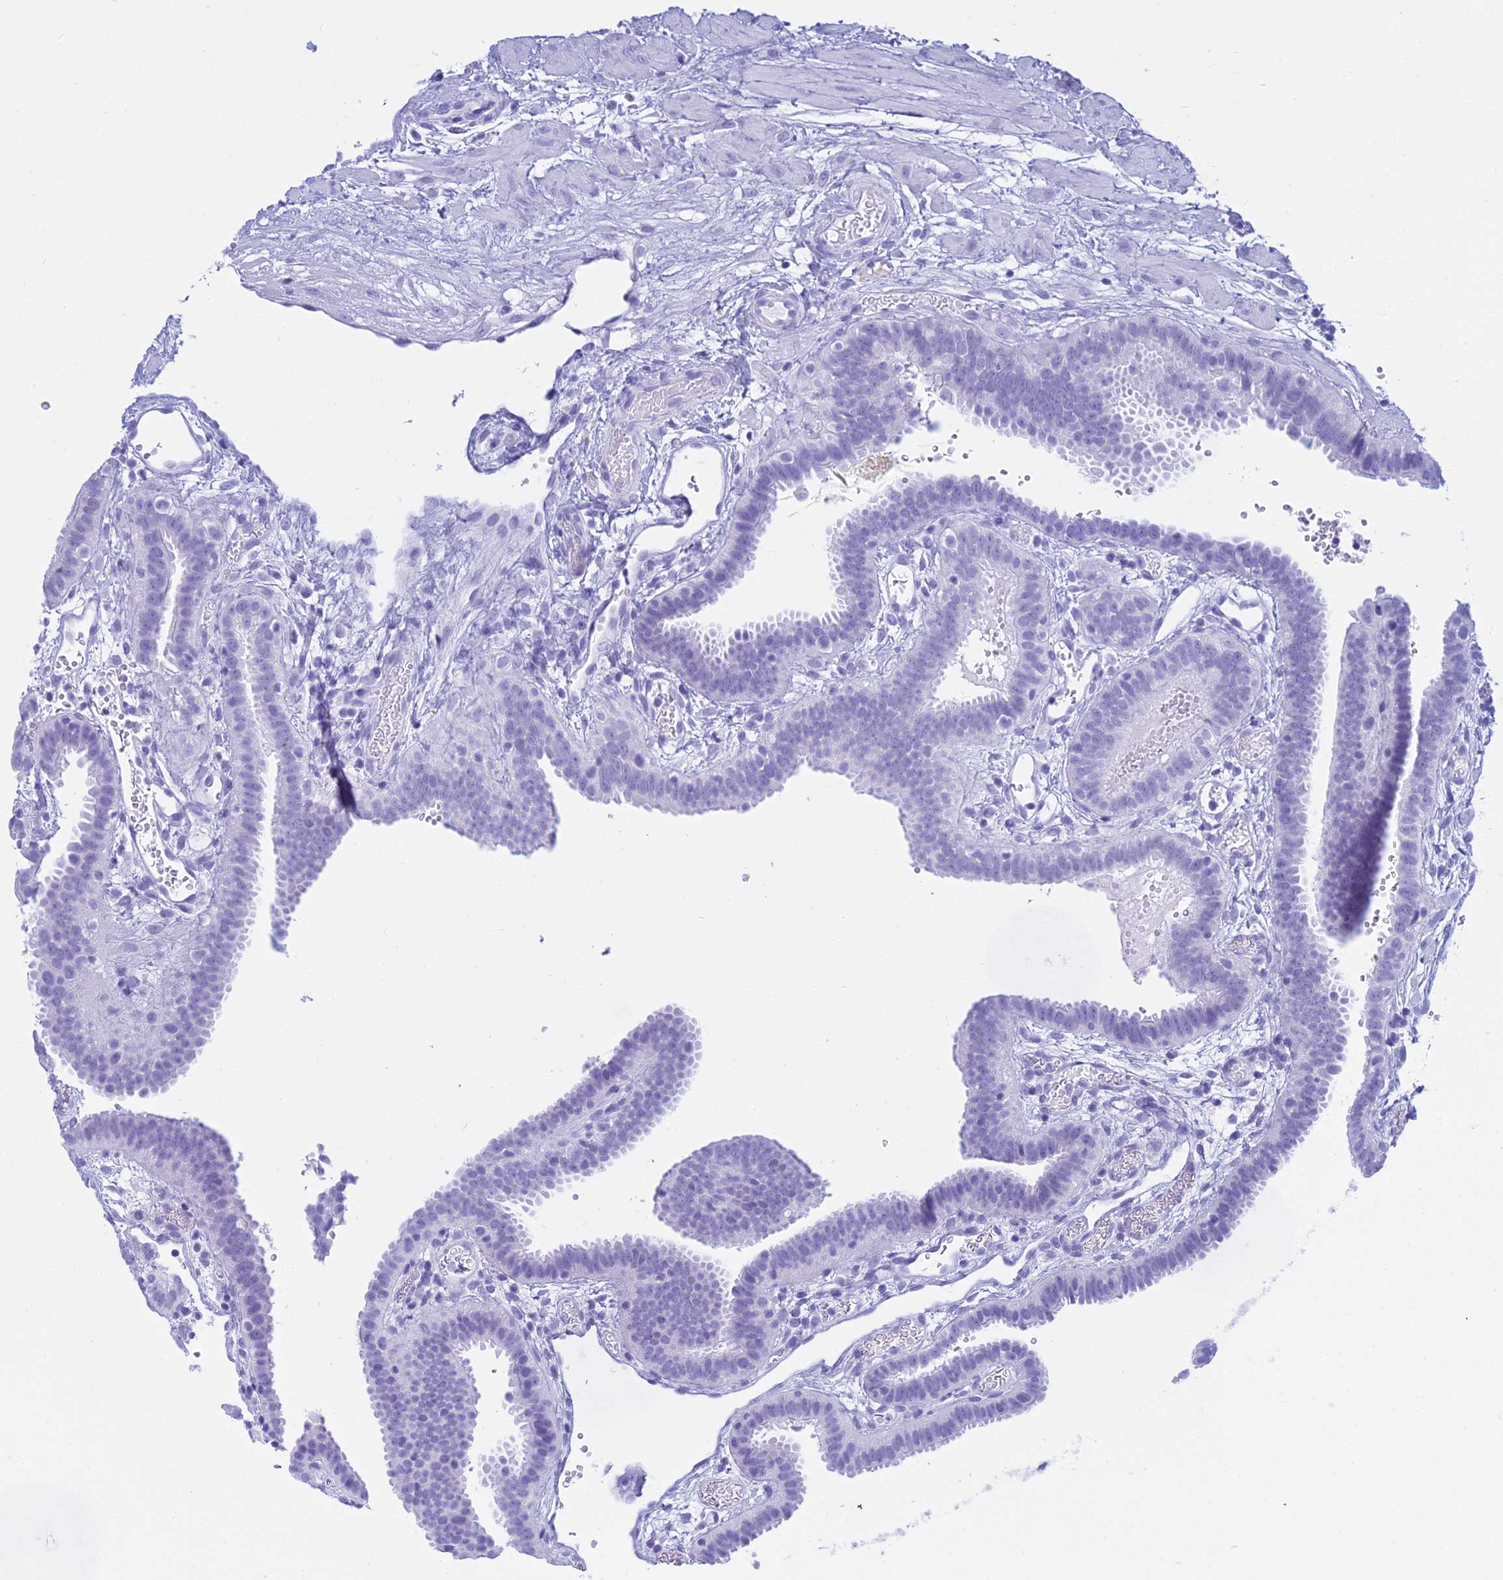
{"staining": {"intensity": "negative", "quantity": "none", "location": "none"}, "tissue": "fallopian tube", "cell_type": "Glandular cells", "image_type": "normal", "snomed": [{"axis": "morphology", "description": "Normal tissue, NOS"}, {"axis": "topography", "description": "Fallopian tube"}], "caption": "Micrograph shows no protein expression in glandular cells of normal fallopian tube. The staining was performed using DAB to visualize the protein expression in brown, while the nuclei were stained in blue with hematoxylin (Magnification: 20x).", "gene": "PATE4", "patient": {"sex": "female", "age": 37}}